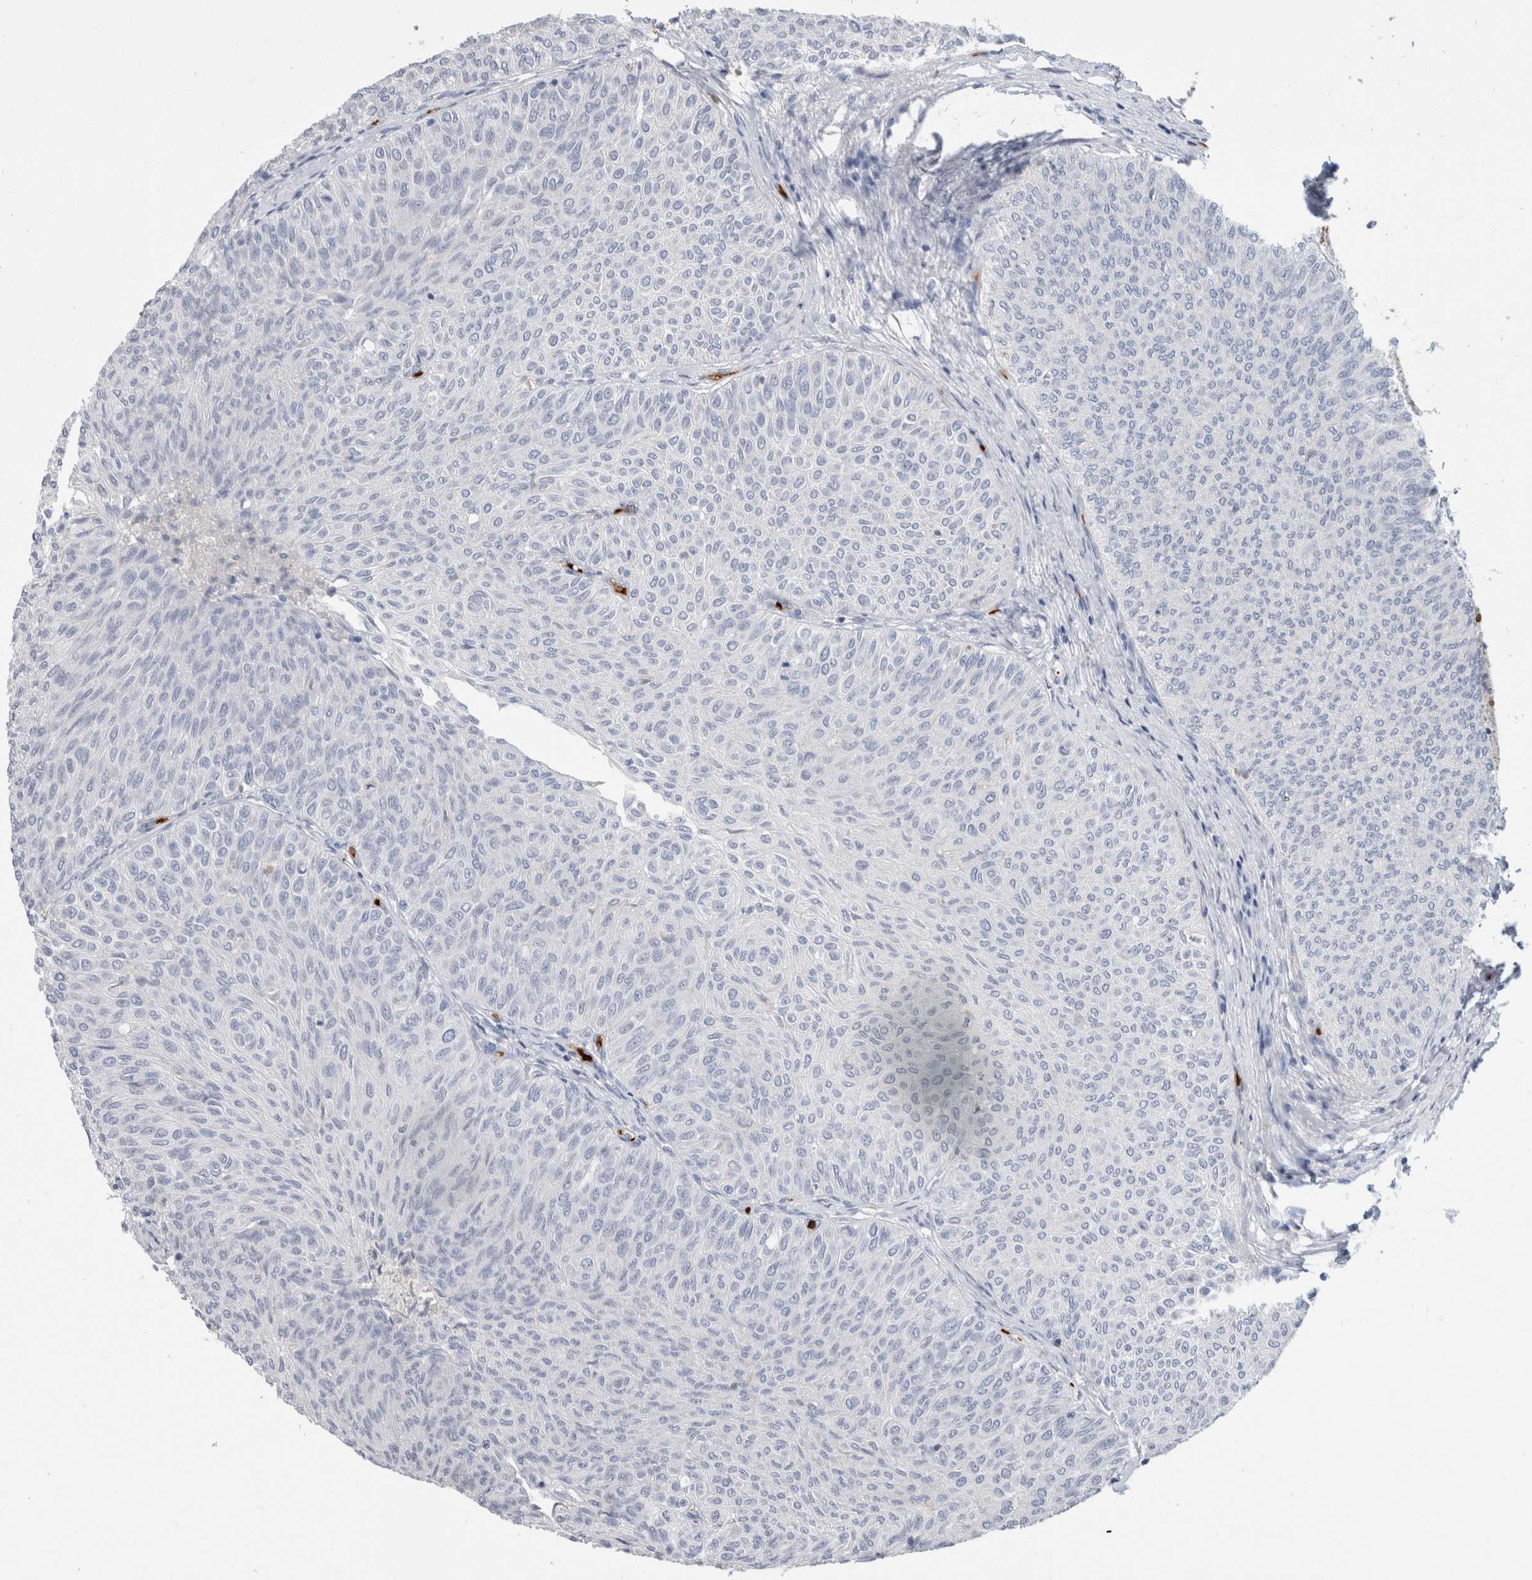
{"staining": {"intensity": "negative", "quantity": "none", "location": "none"}, "tissue": "urothelial cancer", "cell_type": "Tumor cells", "image_type": "cancer", "snomed": [{"axis": "morphology", "description": "Urothelial carcinoma, Low grade"}, {"axis": "topography", "description": "Urinary bladder"}], "caption": "This image is of urothelial cancer stained with immunohistochemistry to label a protein in brown with the nuclei are counter-stained blue. There is no expression in tumor cells. (DAB immunohistochemistry with hematoxylin counter stain).", "gene": "CA1", "patient": {"sex": "male", "age": 78}}